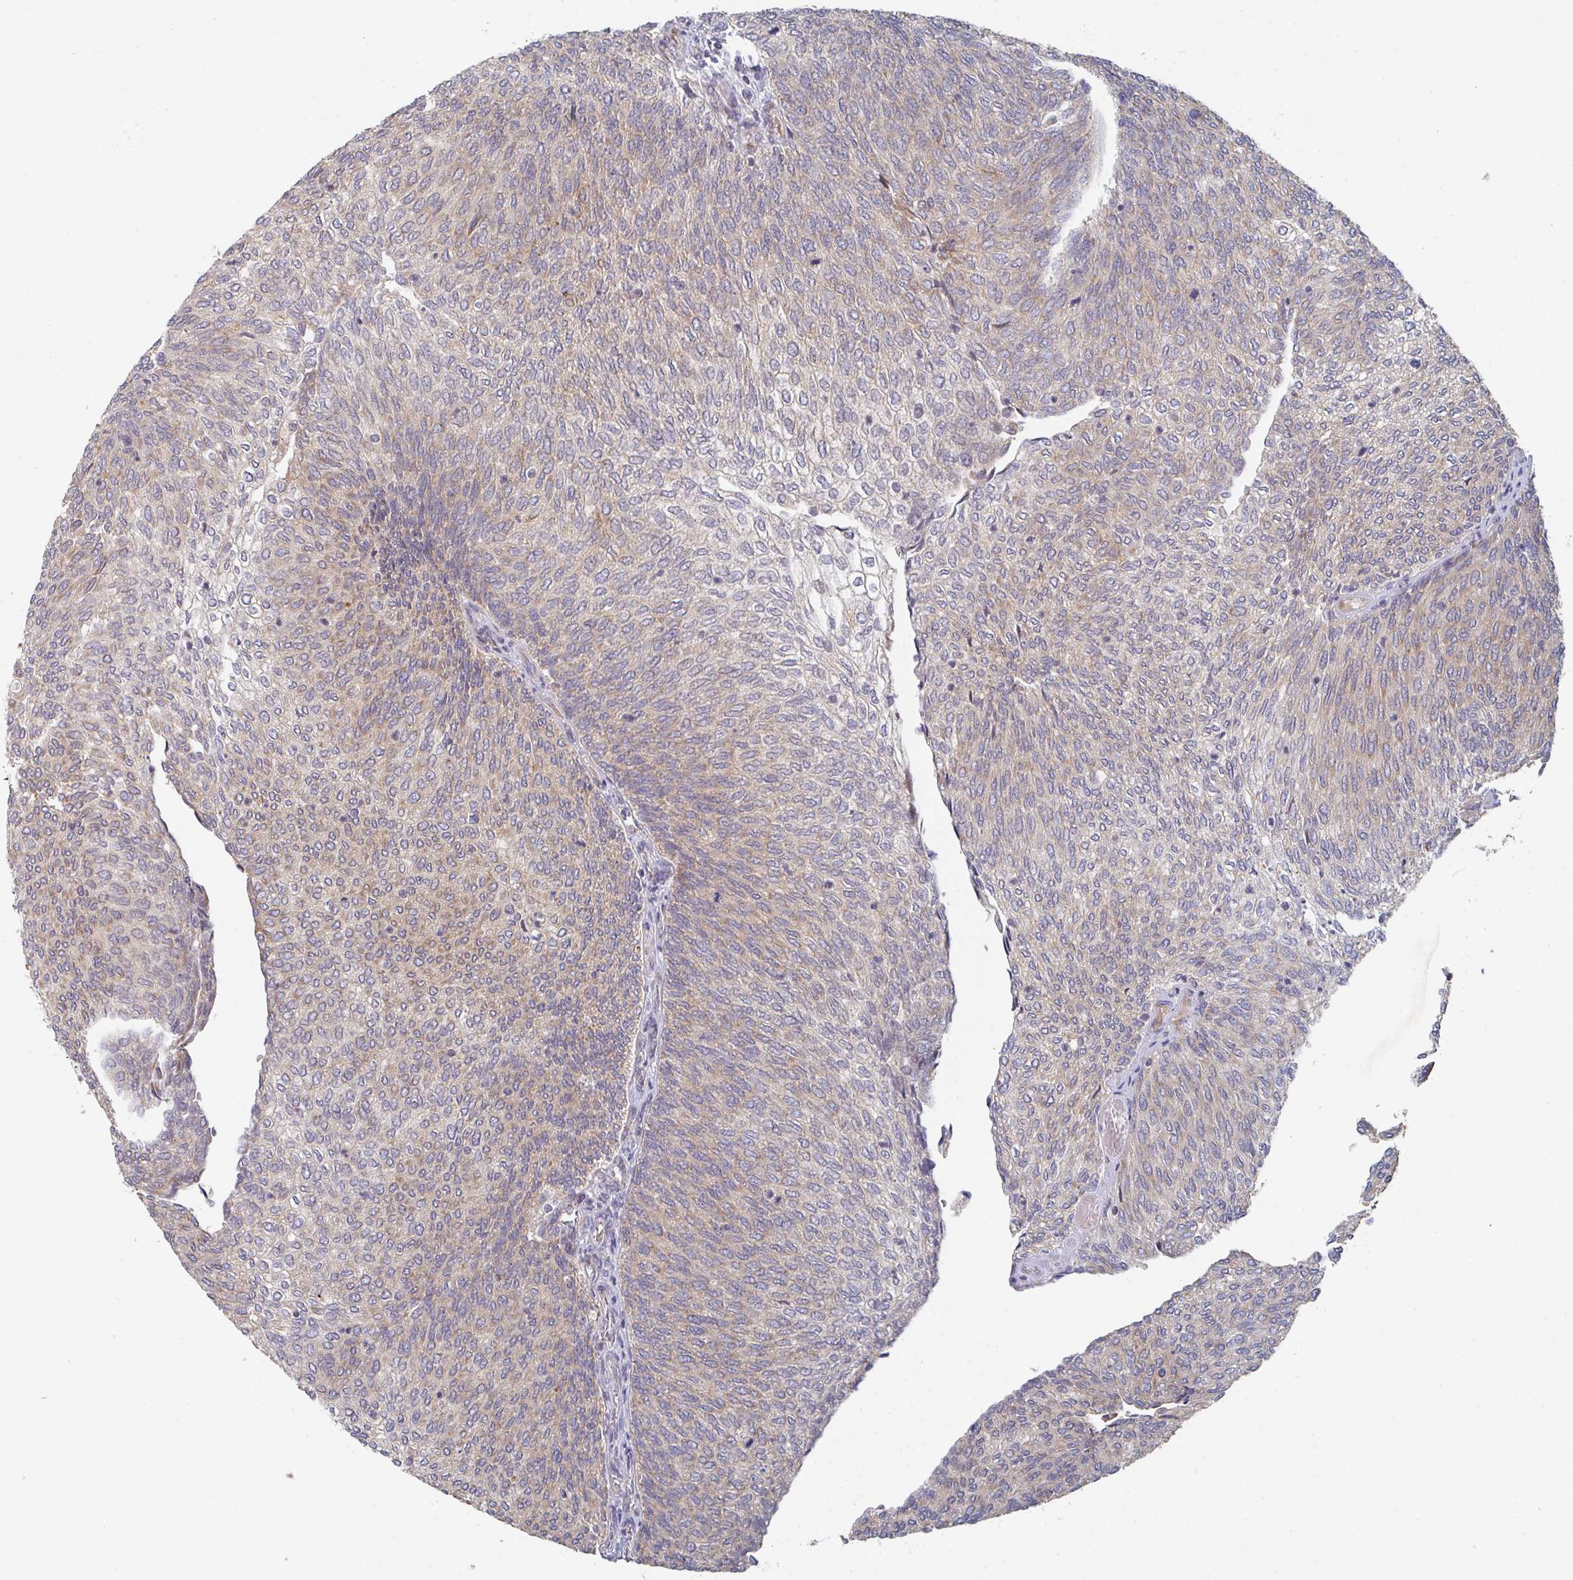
{"staining": {"intensity": "moderate", "quantity": "<25%", "location": "cytoplasmic/membranous"}, "tissue": "urothelial cancer", "cell_type": "Tumor cells", "image_type": "cancer", "snomed": [{"axis": "morphology", "description": "Urothelial carcinoma, High grade"}, {"axis": "topography", "description": "Urinary bladder"}], "caption": "The image displays a brown stain indicating the presence of a protein in the cytoplasmic/membranous of tumor cells in high-grade urothelial carcinoma.", "gene": "ELOVL1", "patient": {"sex": "female", "age": 79}}